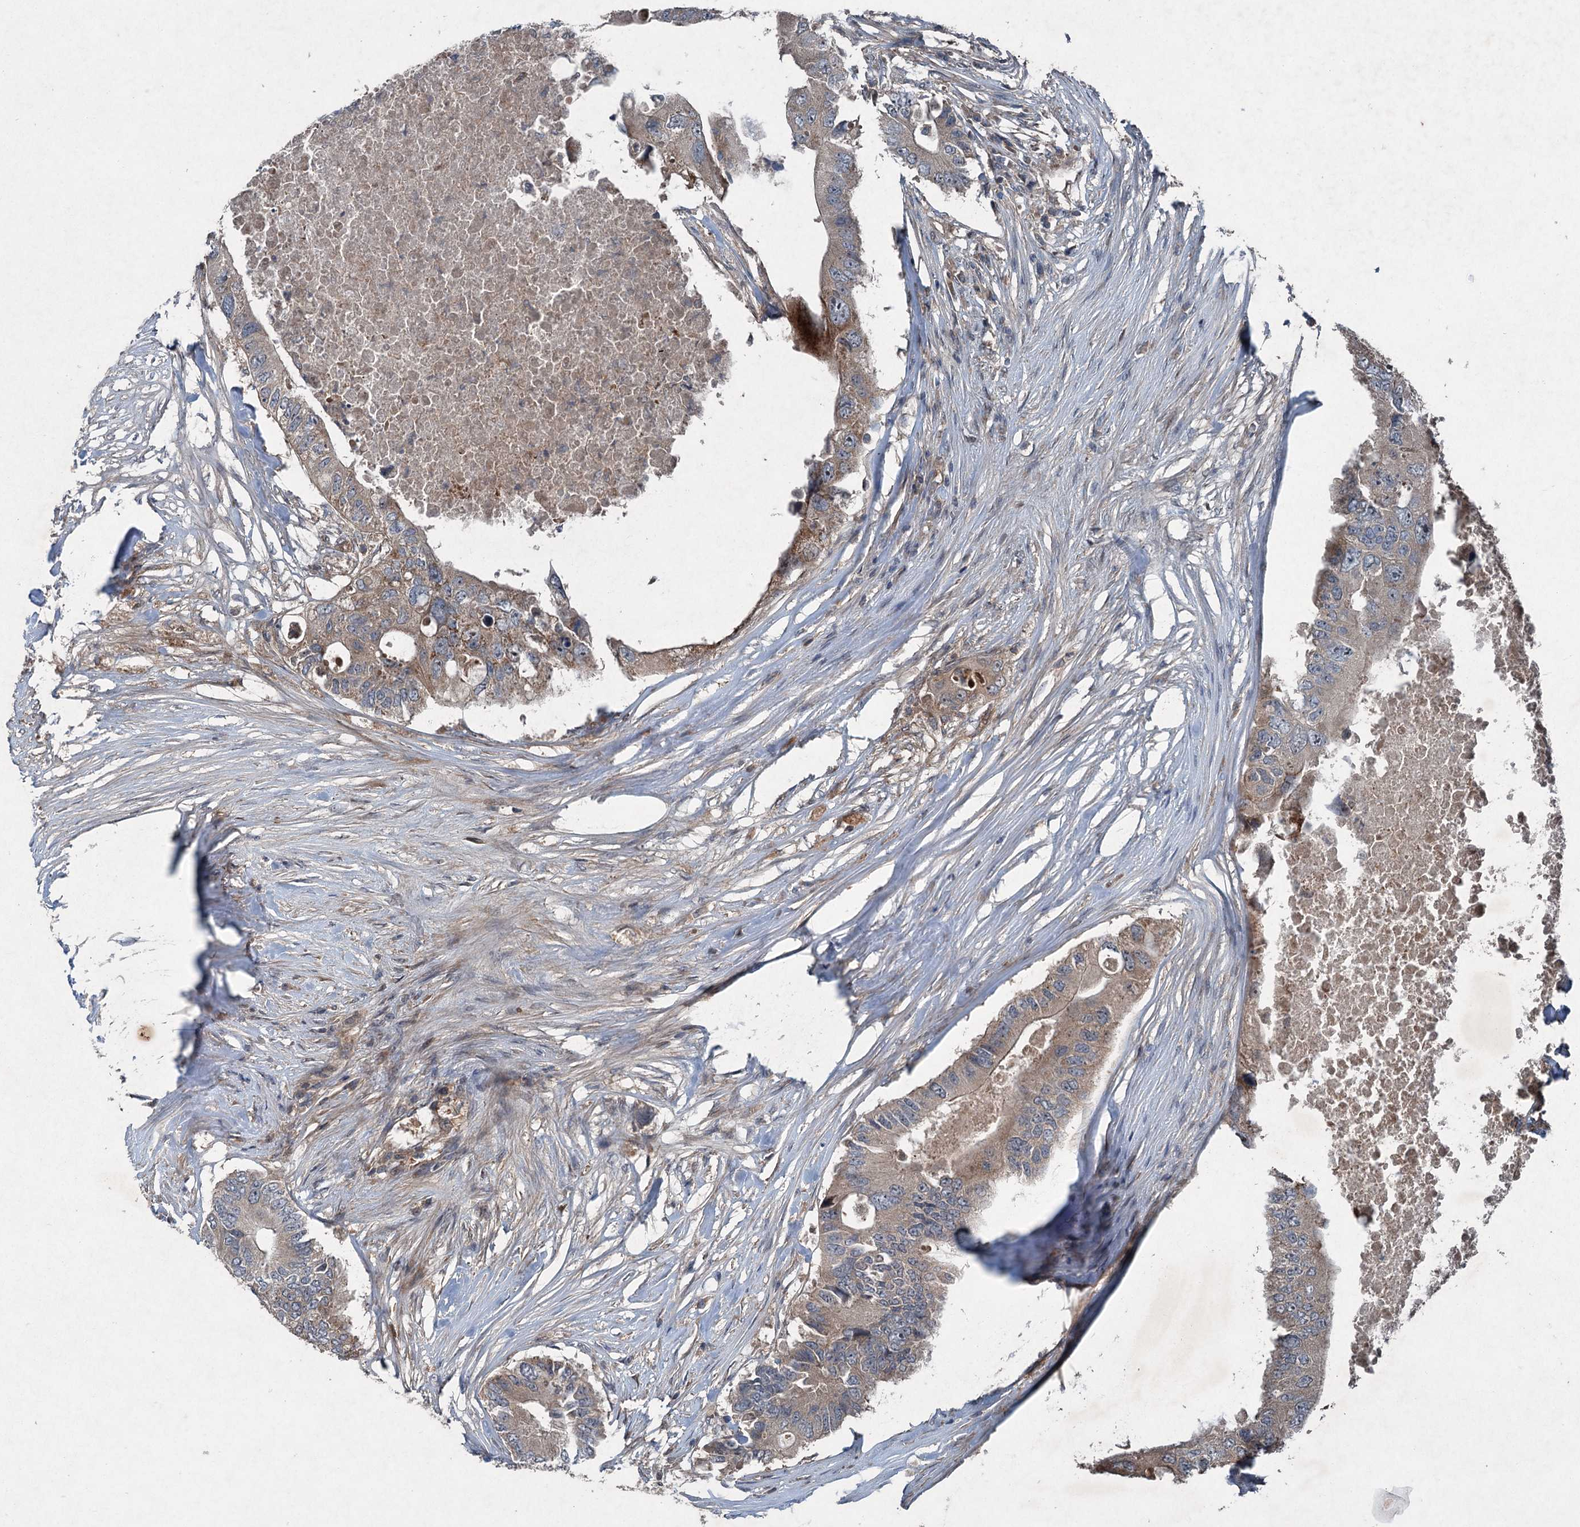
{"staining": {"intensity": "moderate", "quantity": "<25%", "location": "cytoplasmic/membranous"}, "tissue": "colorectal cancer", "cell_type": "Tumor cells", "image_type": "cancer", "snomed": [{"axis": "morphology", "description": "Adenocarcinoma, NOS"}, {"axis": "topography", "description": "Colon"}], "caption": "Immunohistochemistry (IHC) image of colorectal cancer stained for a protein (brown), which shows low levels of moderate cytoplasmic/membranous expression in approximately <25% of tumor cells.", "gene": "ALAS1", "patient": {"sex": "male", "age": 71}}